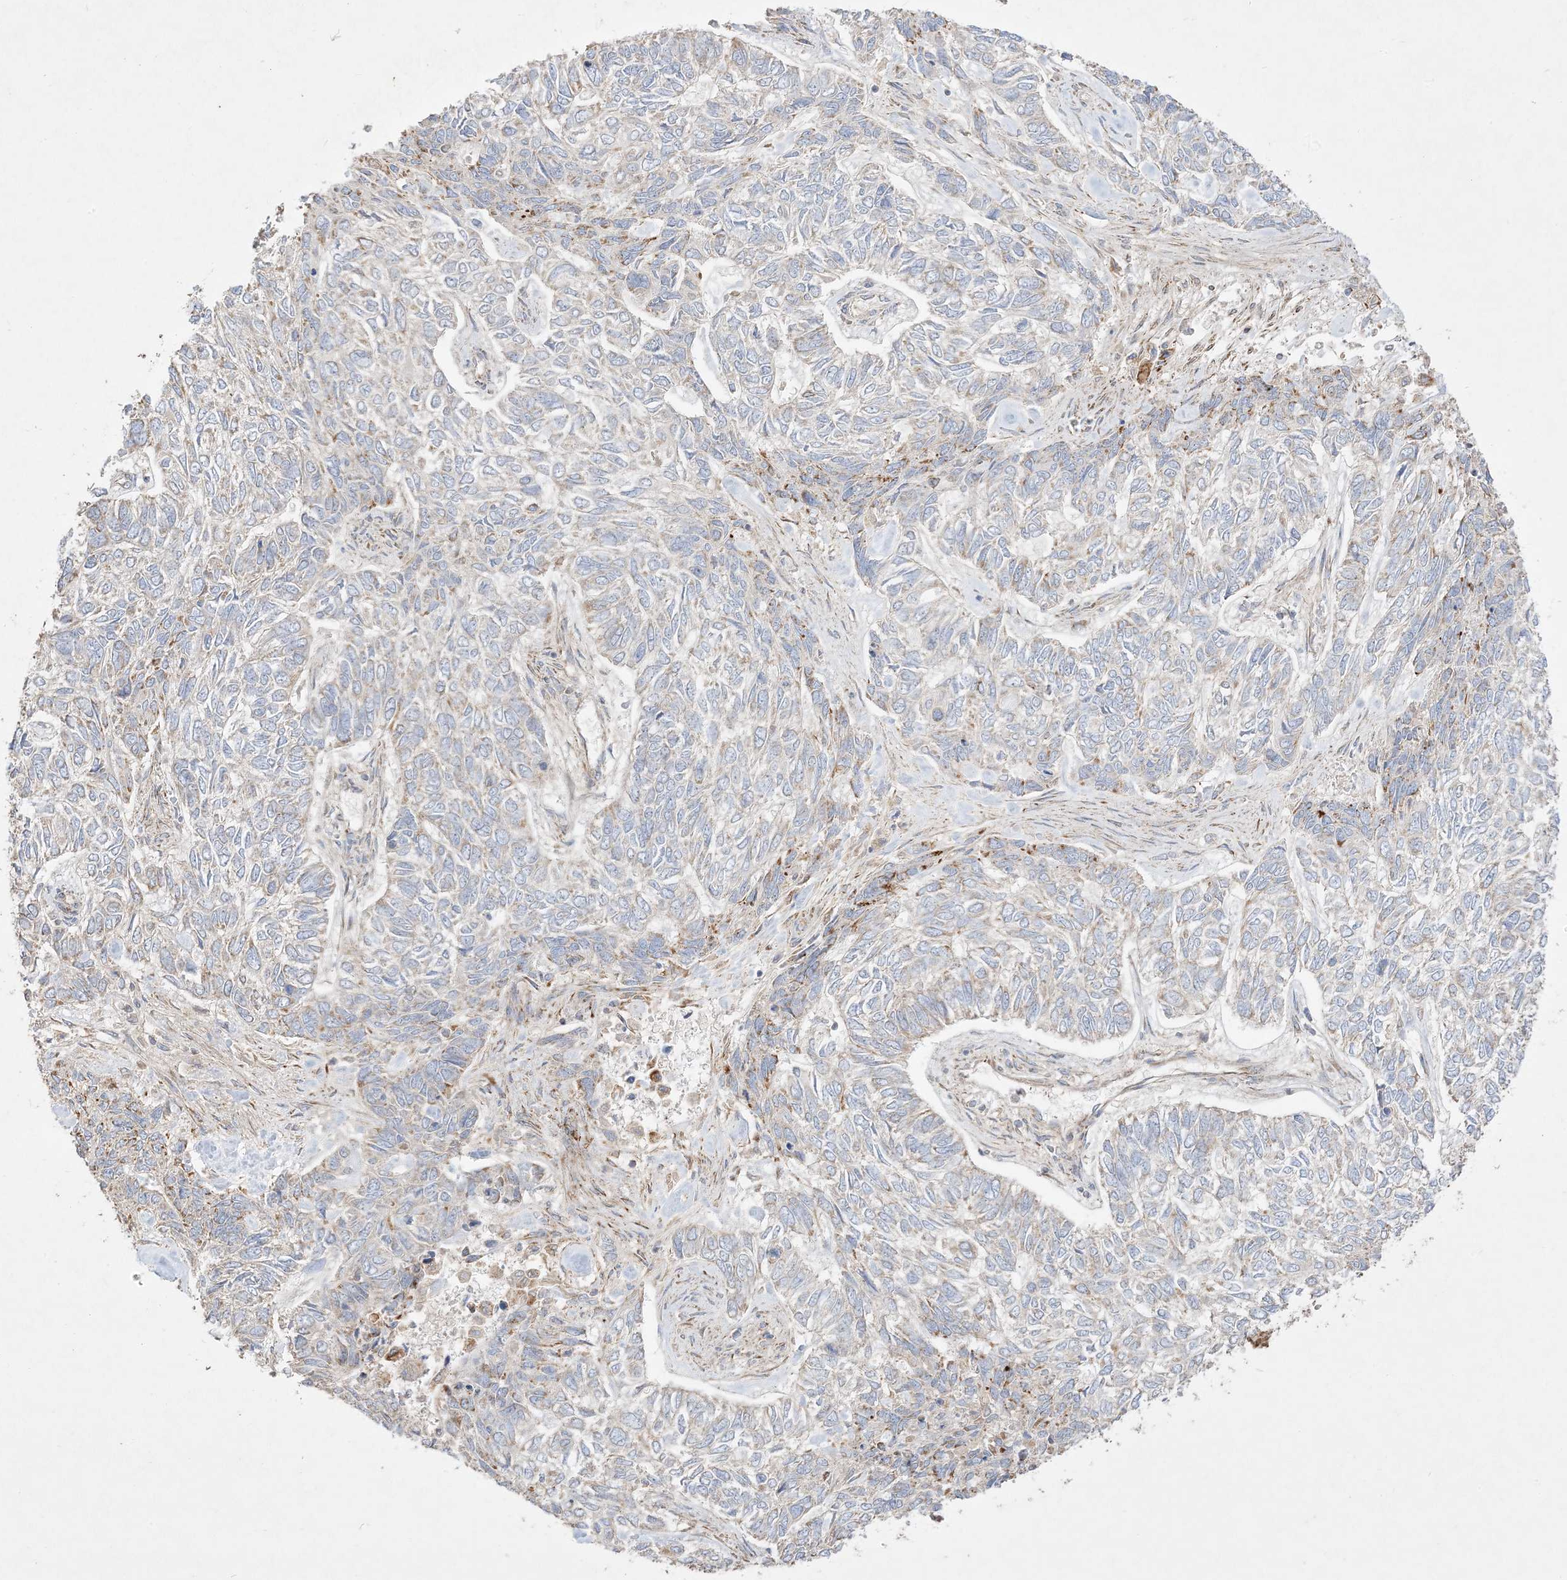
{"staining": {"intensity": "moderate", "quantity": "25%-75%", "location": "cytoplasmic/membranous"}, "tissue": "skin cancer", "cell_type": "Tumor cells", "image_type": "cancer", "snomed": [{"axis": "morphology", "description": "Basal cell carcinoma"}, {"axis": "topography", "description": "Skin"}], "caption": "This photomicrograph reveals skin cancer (basal cell carcinoma) stained with immunohistochemistry (IHC) to label a protein in brown. The cytoplasmic/membranous of tumor cells show moderate positivity for the protein. Nuclei are counter-stained blue.", "gene": "NDUFAF3", "patient": {"sex": "female", "age": 65}}